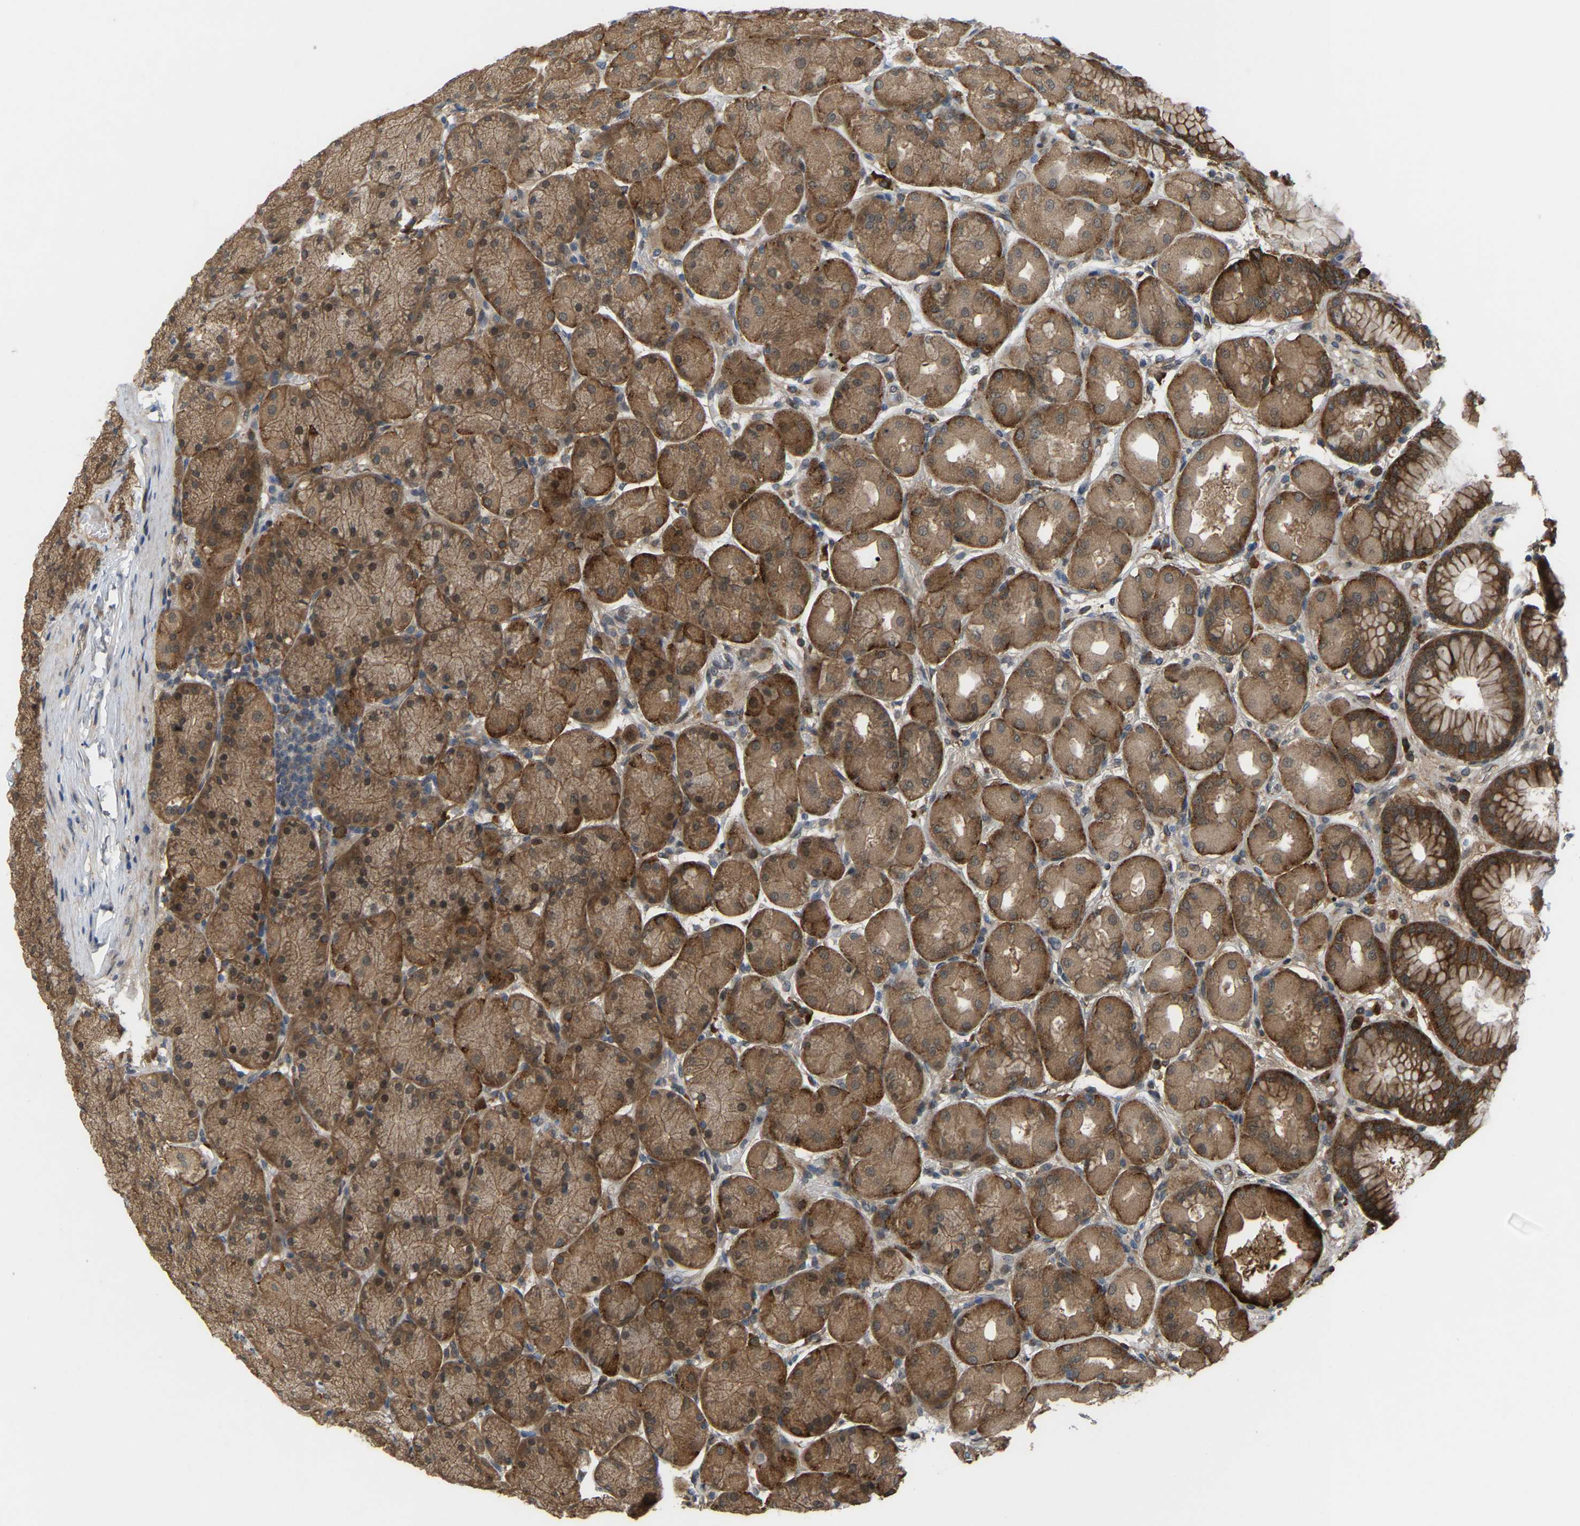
{"staining": {"intensity": "strong", "quantity": ">75%", "location": "cytoplasmic/membranous"}, "tissue": "stomach", "cell_type": "Glandular cells", "image_type": "normal", "snomed": [{"axis": "morphology", "description": "Normal tissue, NOS"}, {"axis": "topography", "description": "Stomach, upper"}], "caption": "Approximately >75% of glandular cells in unremarkable human stomach display strong cytoplasmic/membranous protein staining as visualized by brown immunohistochemical staining.", "gene": "CROT", "patient": {"sex": "female", "age": 56}}